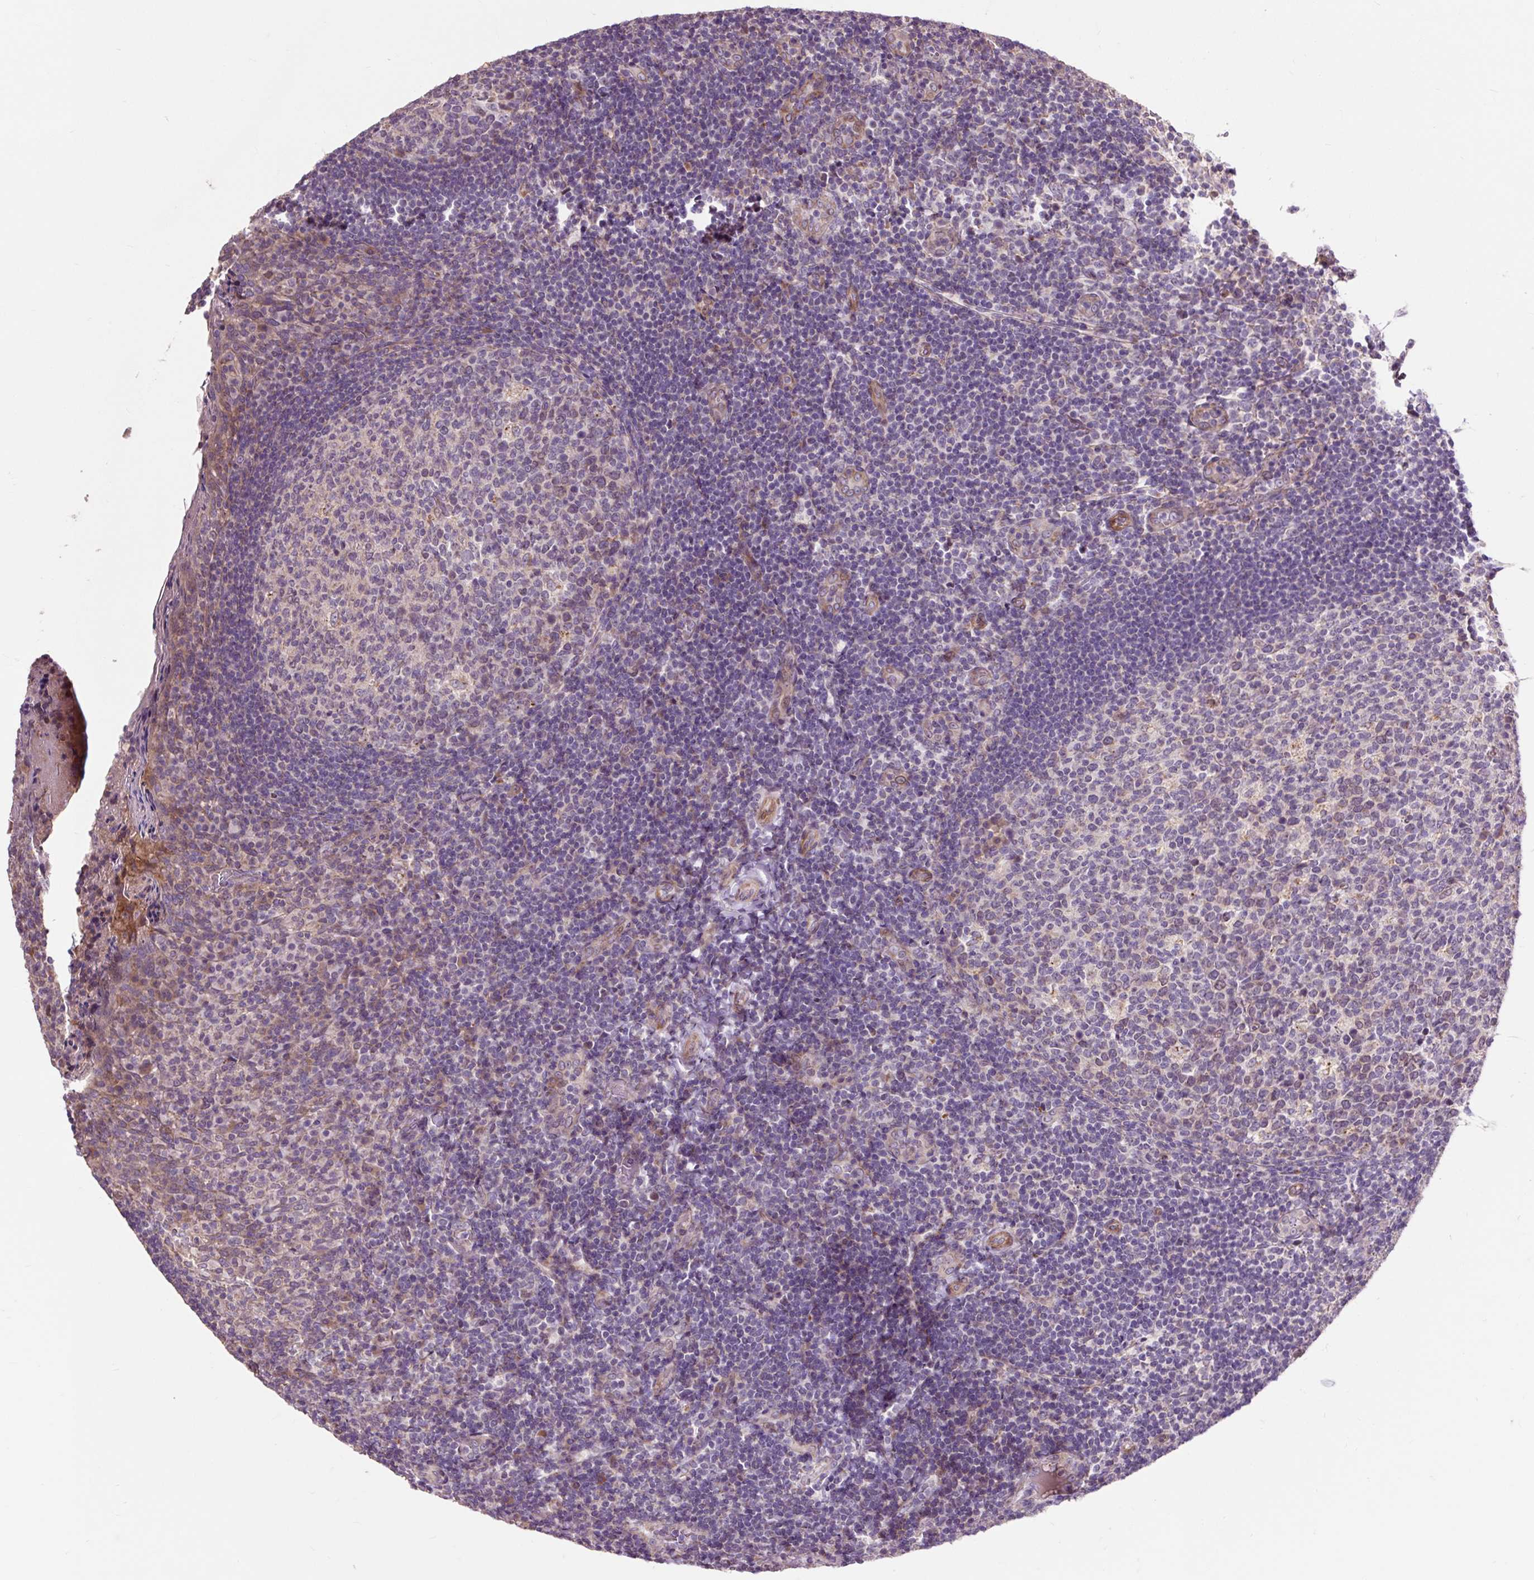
{"staining": {"intensity": "moderate", "quantity": "<25%", "location": "cytoplasmic/membranous"}, "tissue": "tonsil", "cell_type": "Germinal center cells", "image_type": "normal", "snomed": [{"axis": "morphology", "description": "Normal tissue, NOS"}, {"axis": "topography", "description": "Tonsil"}], "caption": "DAB (3,3'-diaminobenzidine) immunohistochemical staining of normal tonsil demonstrates moderate cytoplasmic/membranous protein positivity in about <25% of germinal center cells.", "gene": "PRIMPOL", "patient": {"sex": "female", "age": 10}}